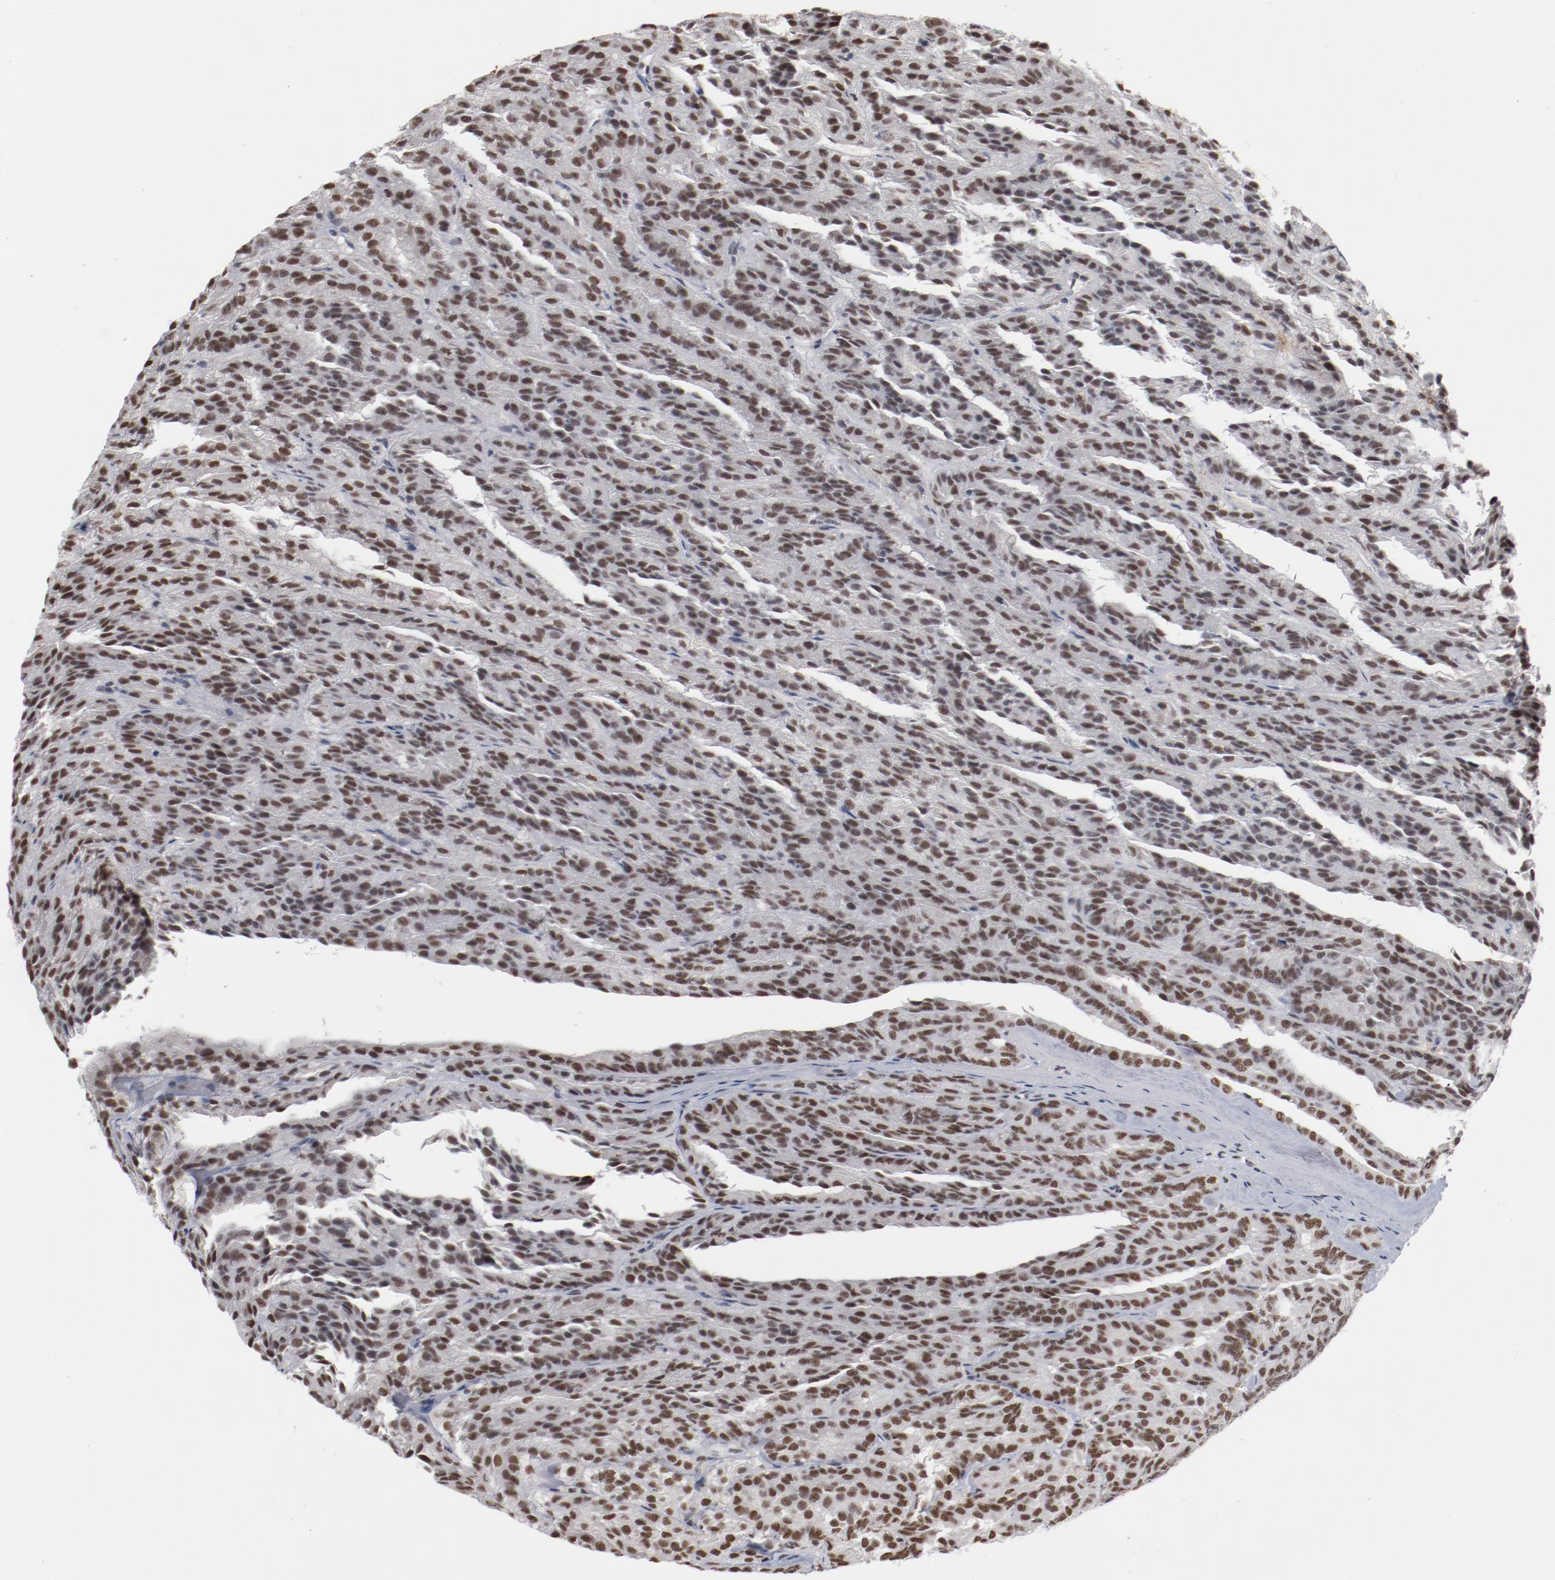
{"staining": {"intensity": "moderate", "quantity": ">75%", "location": "nuclear"}, "tissue": "renal cancer", "cell_type": "Tumor cells", "image_type": "cancer", "snomed": [{"axis": "morphology", "description": "Adenocarcinoma, NOS"}, {"axis": "topography", "description": "Kidney"}], "caption": "DAB (3,3'-diaminobenzidine) immunohistochemical staining of renal cancer exhibits moderate nuclear protein positivity in about >75% of tumor cells.", "gene": "BUB3", "patient": {"sex": "male", "age": 46}}